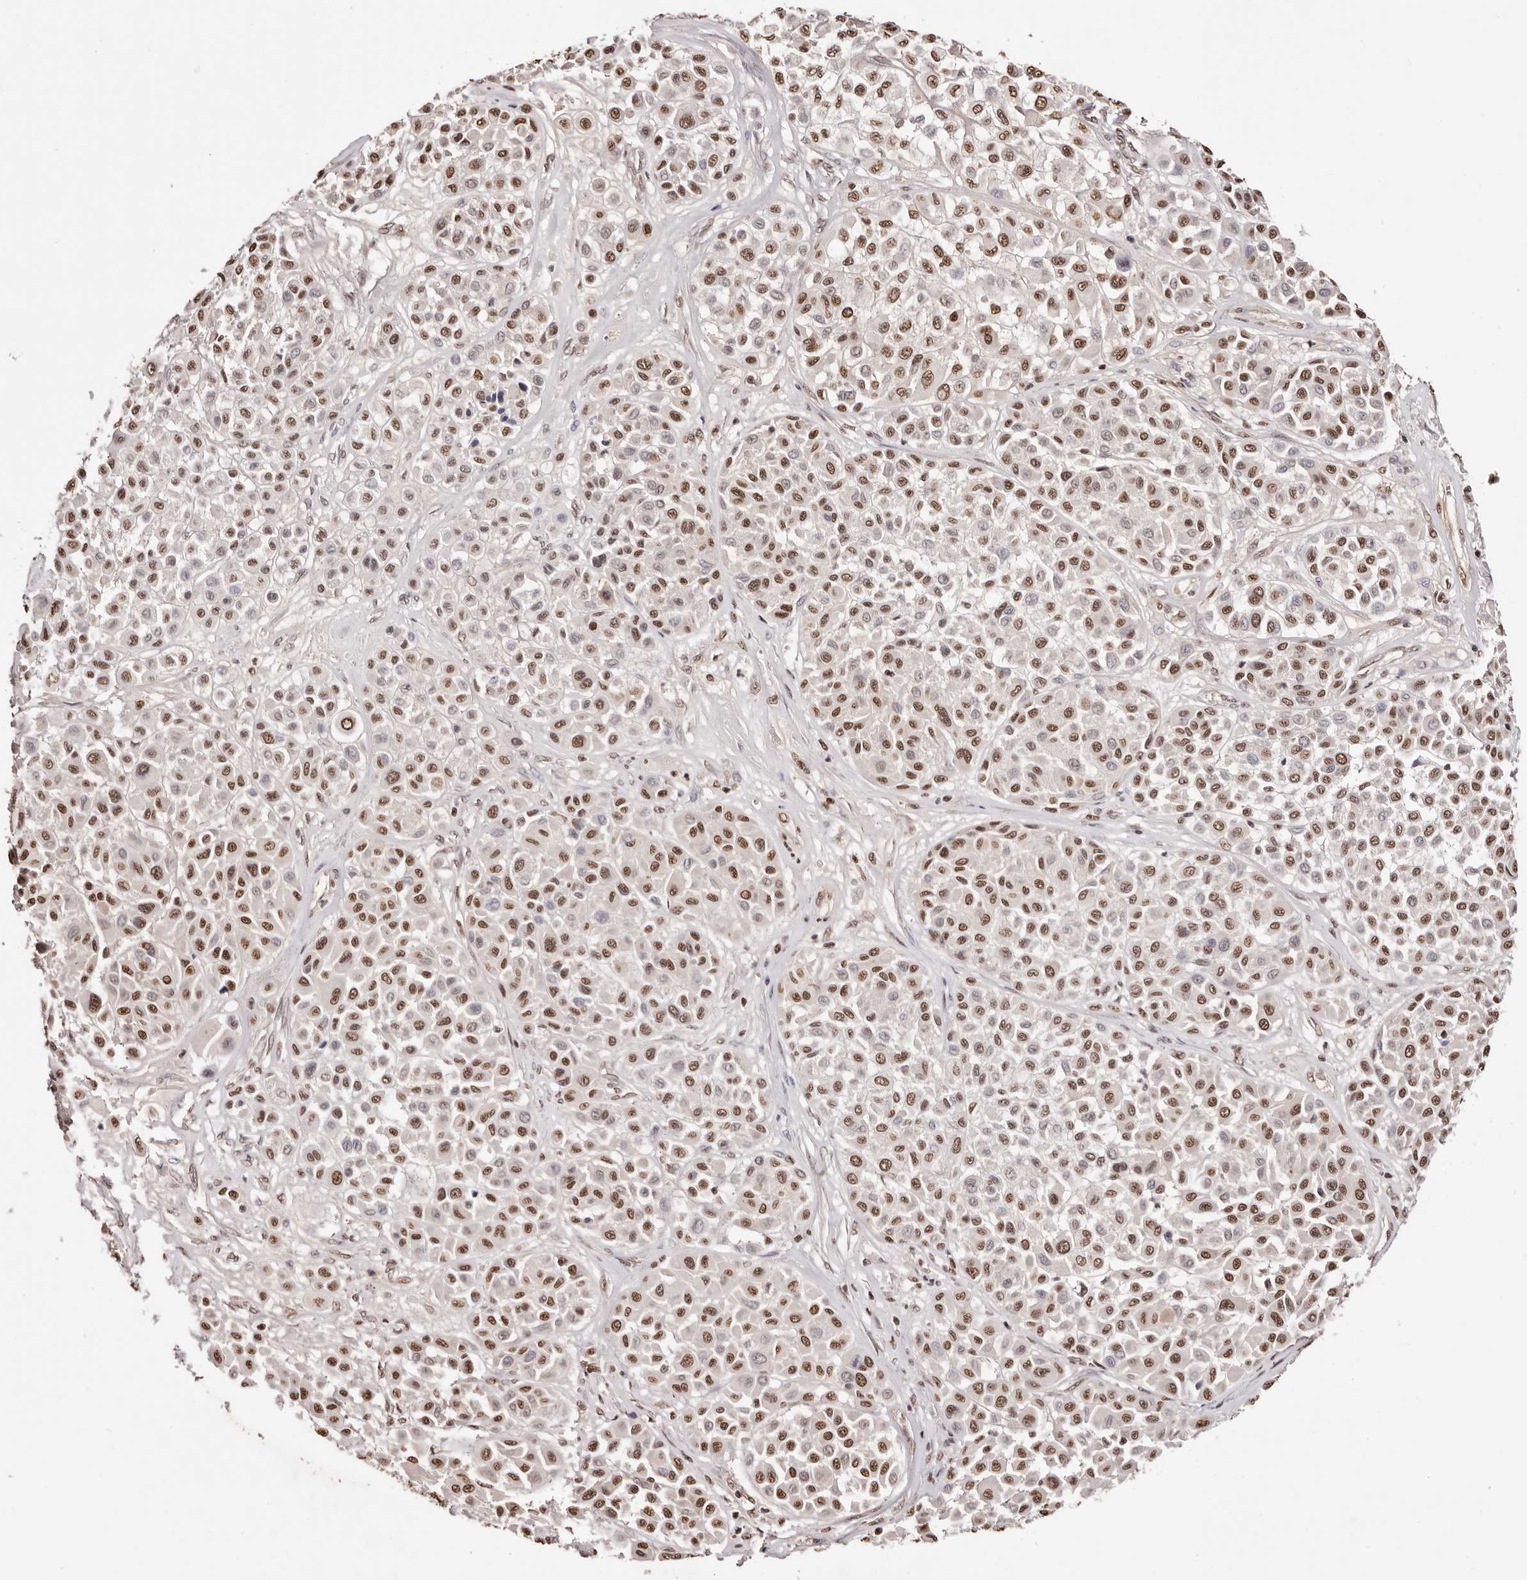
{"staining": {"intensity": "moderate", "quantity": ">75%", "location": "nuclear"}, "tissue": "melanoma", "cell_type": "Tumor cells", "image_type": "cancer", "snomed": [{"axis": "morphology", "description": "Malignant melanoma, Metastatic site"}, {"axis": "topography", "description": "Soft tissue"}], "caption": "IHC image of neoplastic tissue: malignant melanoma (metastatic site) stained using immunohistochemistry demonstrates medium levels of moderate protein expression localized specifically in the nuclear of tumor cells, appearing as a nuclear brown color.", "gene": "BICRAL", "patient": {"sex": "male", "age": 41}}